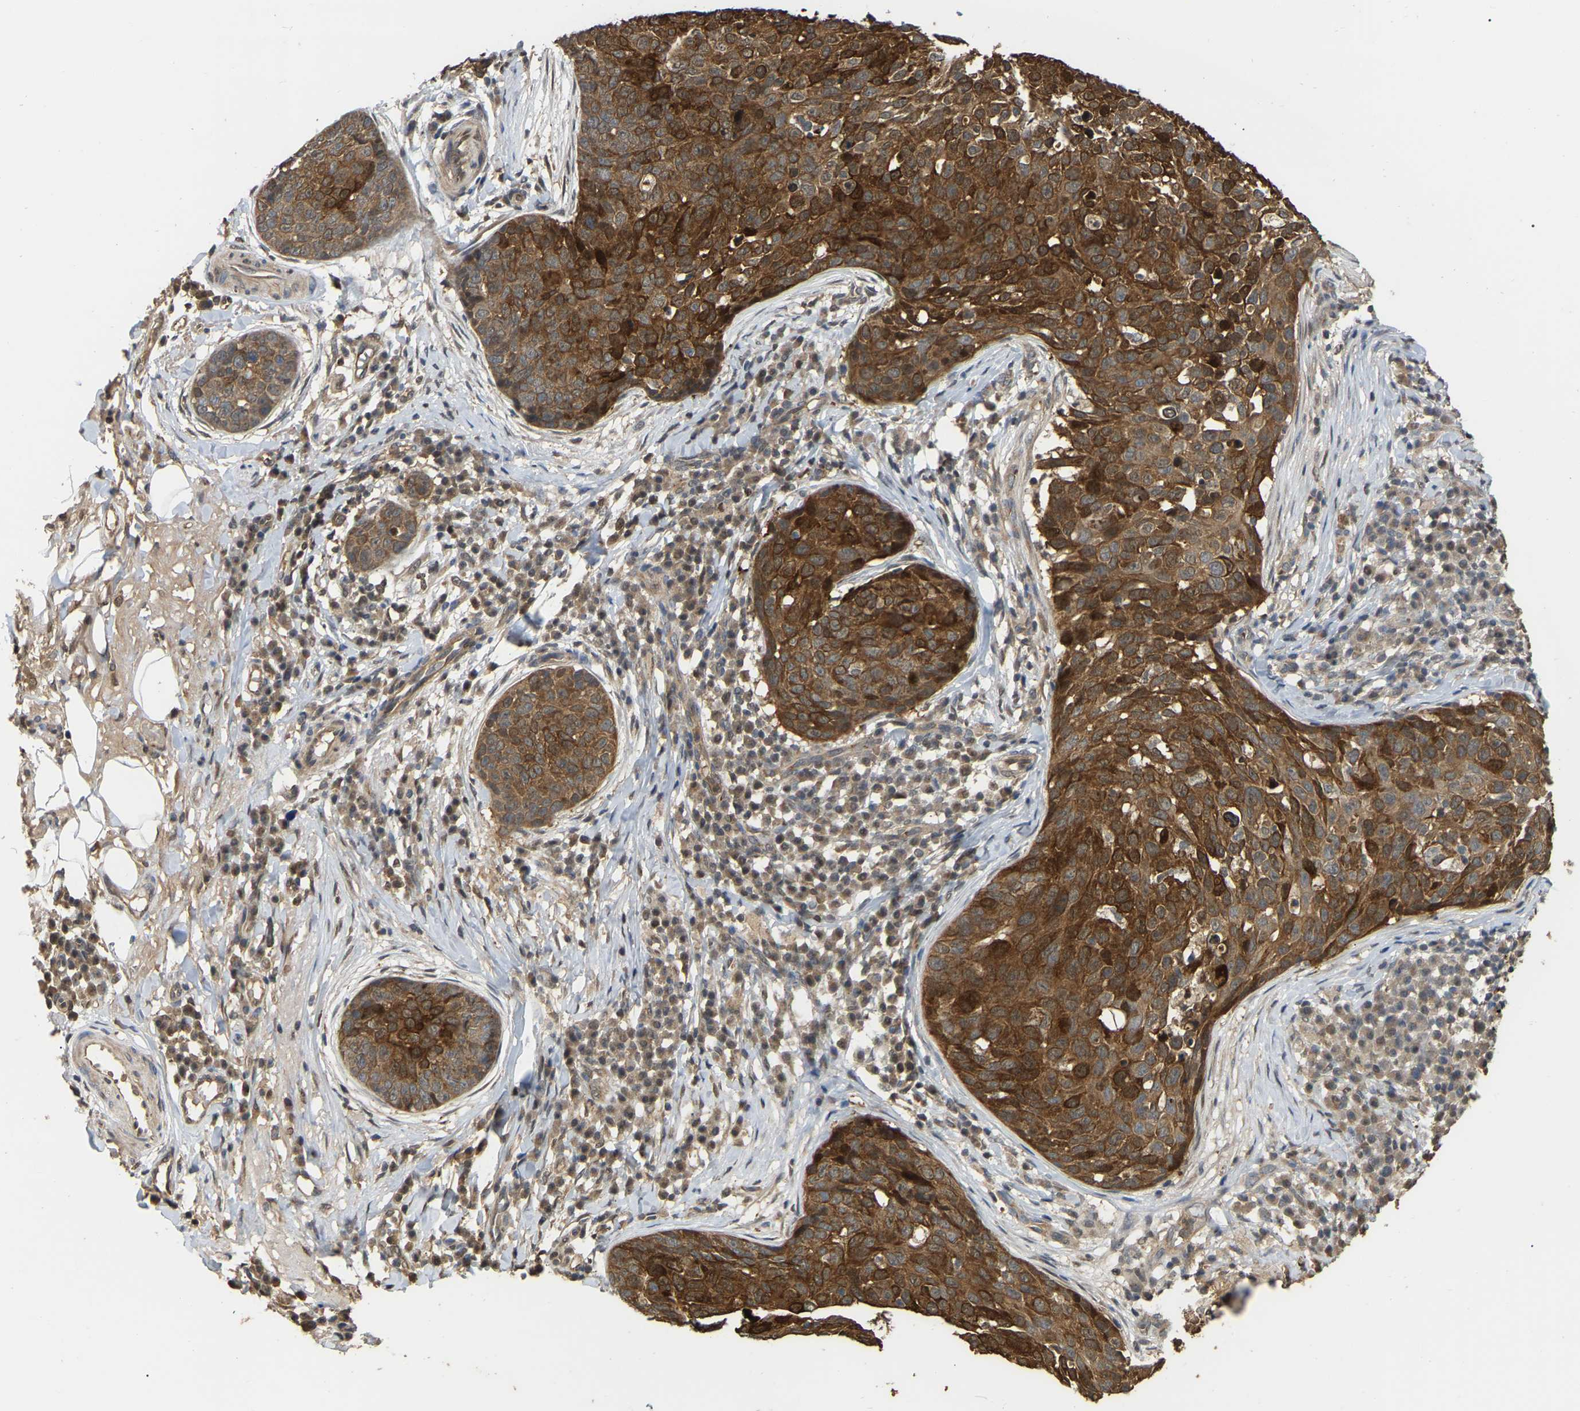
{"staining": {"intensity": "strong", "quantity": ">75%", "location": "cytoplasmic/membranous"}, "tissue": "skin cancer", "cell_type": "Tumor cells", "image_type": "cancer", "snomed": [{"axis": "morphology", "description": "Squamous cell carcinoma in situ, NOS"}, {"axis": "morphology", "description": "Squamous cell carcinoma, NOS"}, {"axis": "topography", "description": "Skin"}], "caption": "An immunohistochemistry histopathology image of neoplastic tissue is shown. Protein staining in brown highlights strong cytoplasmic/membranous positivity in skin cancer within tumor cells. The staining was performed using DAB to visualize the protein expression in brown, while the nuclei were stained in blue with hematoxylin (Magnification: 20x).", "gene": "FAM219A", "patient": {"sex": "male", "age": 93}}